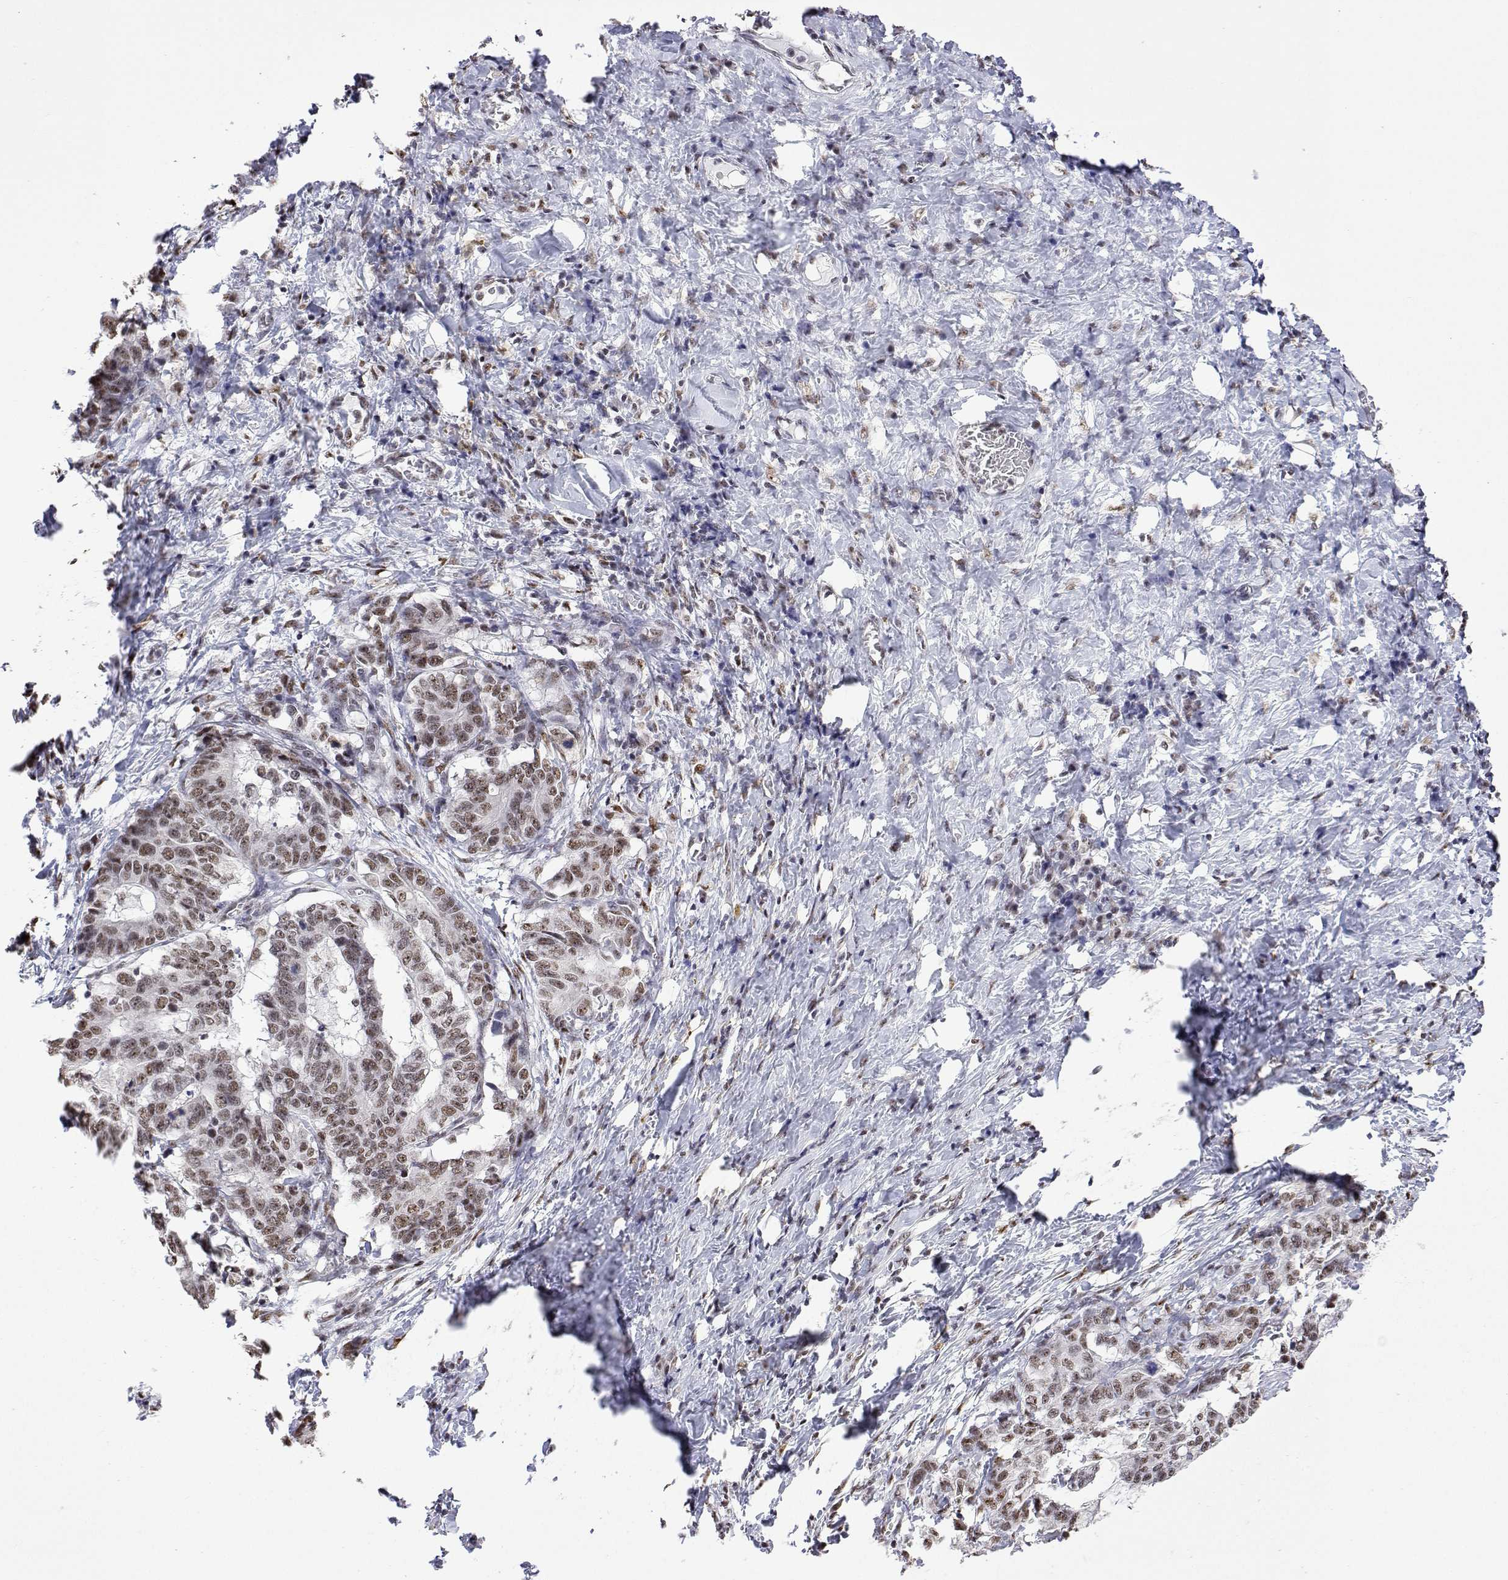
{"staining": {"intensity": "moderate", "quantity": ">75%", "location": "nuclear"}, "tissue": "stomach cancer", "cell_type": "Tumor cells", "image_type": "cancer", "snomed": [{"axis": "morphology", "description": "Normal tissue, NOS"}, {"axis": "morphology", "description": "Adenocarcinoma, NOS"}, {"axis": "topography", "description": "Stomach"}], "caption": "DAB (3,3'-diaminobenzidine) immunohistochemical staining of stomach cancer (adenocarcinoma) demonstrates moderate nuclear protein expression in about >75% of tumor cells.", "gene": "ADAR", "patient": {"sex": "female", "age": 64}}